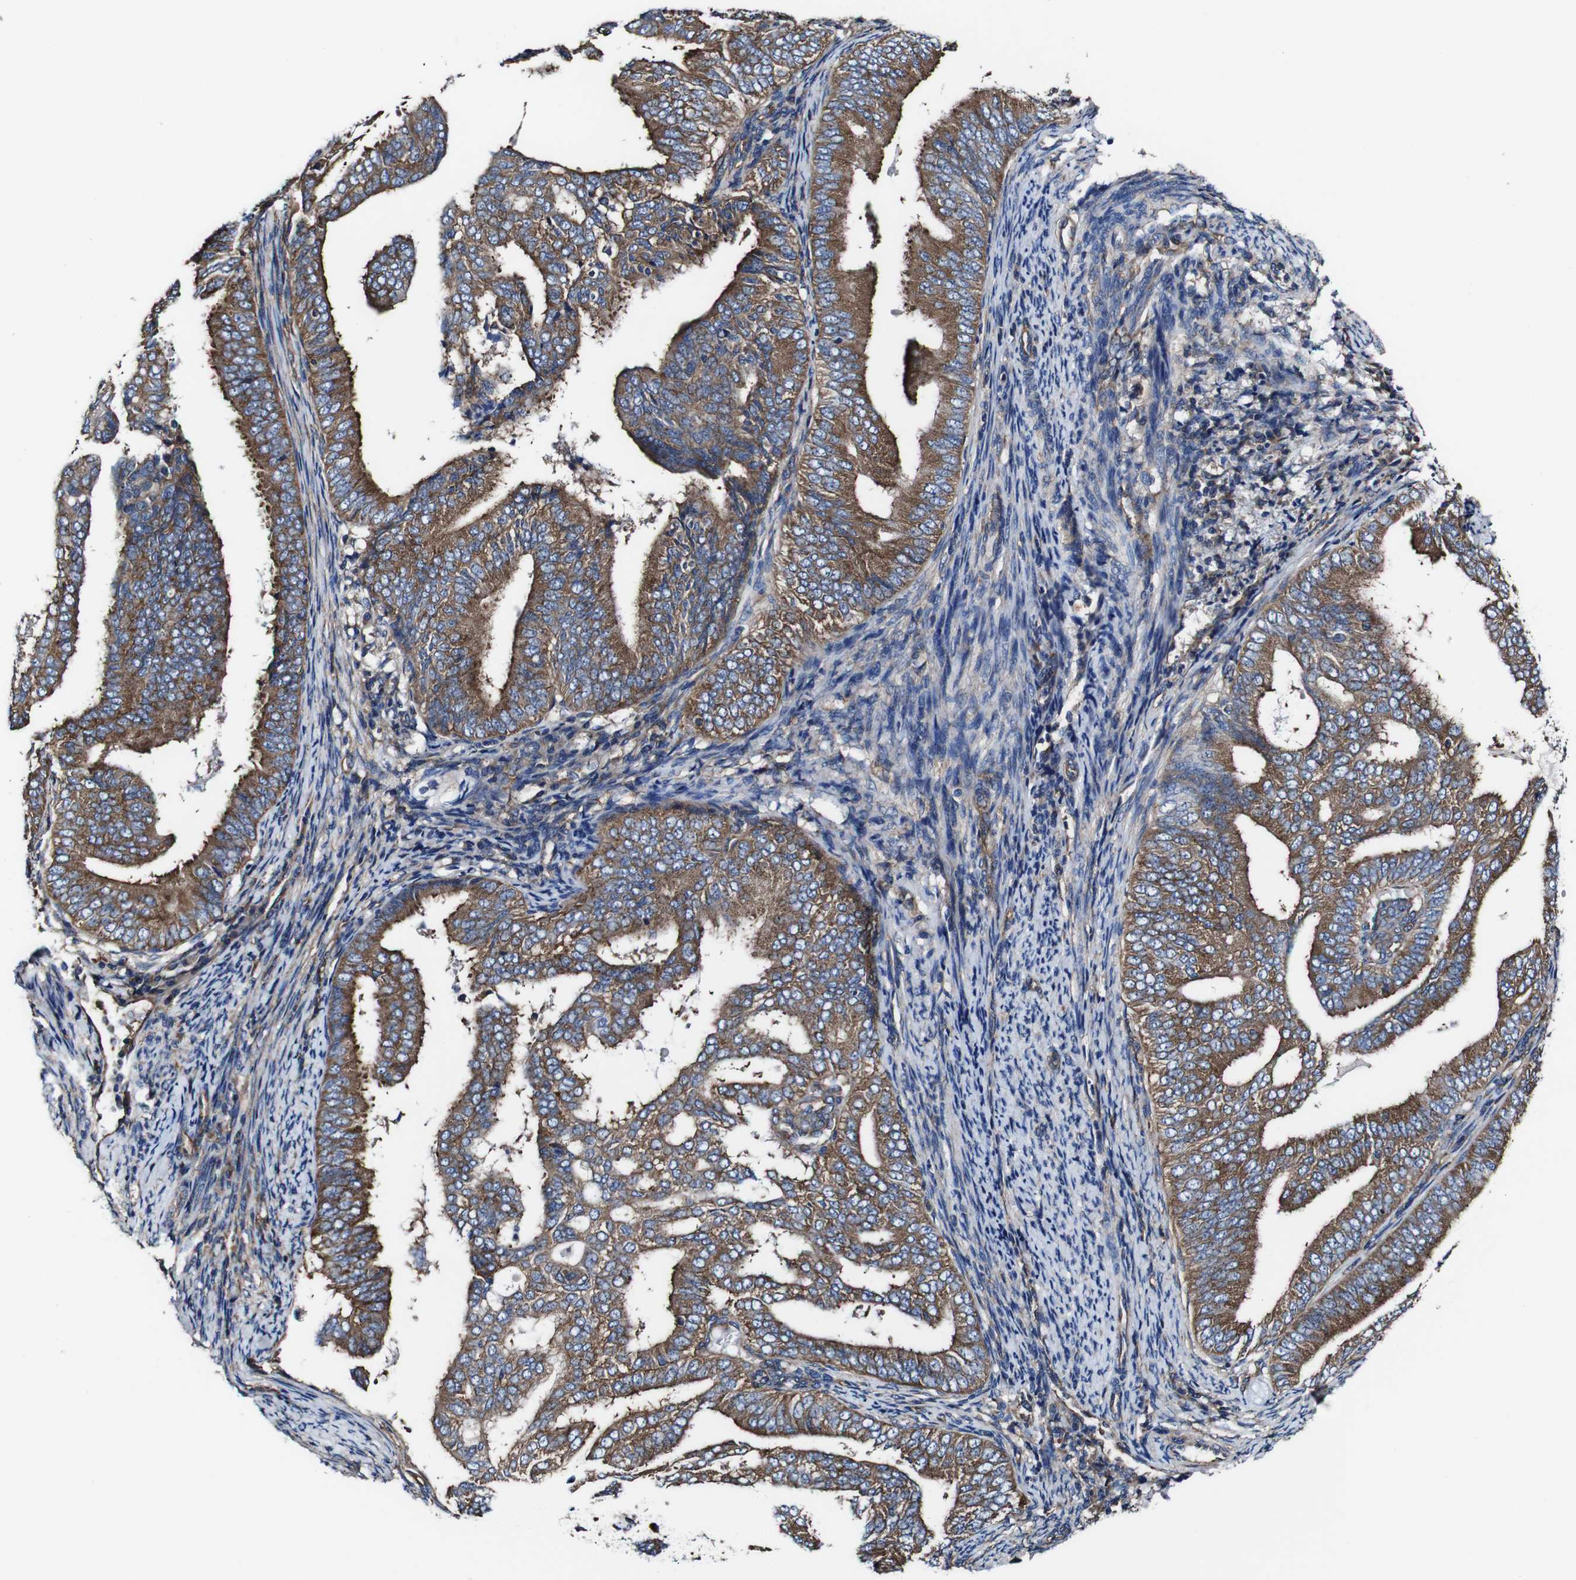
{"staining": {"intensity": "moderate", "quantity": ">75%", "location": "cytoplasmic/membranous"}, "tissue": "endometrial cancer", "cell_type": "Tumor cells", "image_type": "cancer", "snomed": [{"axis": "morphology", "description": "Adenocarcinoma, NOS"}, {"axis": "topography", "description": "Endometrium"}], "caption": "Human endometrial cancer (adenocarcinoma) stained with a brown dye displays moderate cytoplasmic/membranous positive positivity in about >75% of tumor cells.", "gene": "CSF1R", "patient": {"sex": "female", "age": 58}}